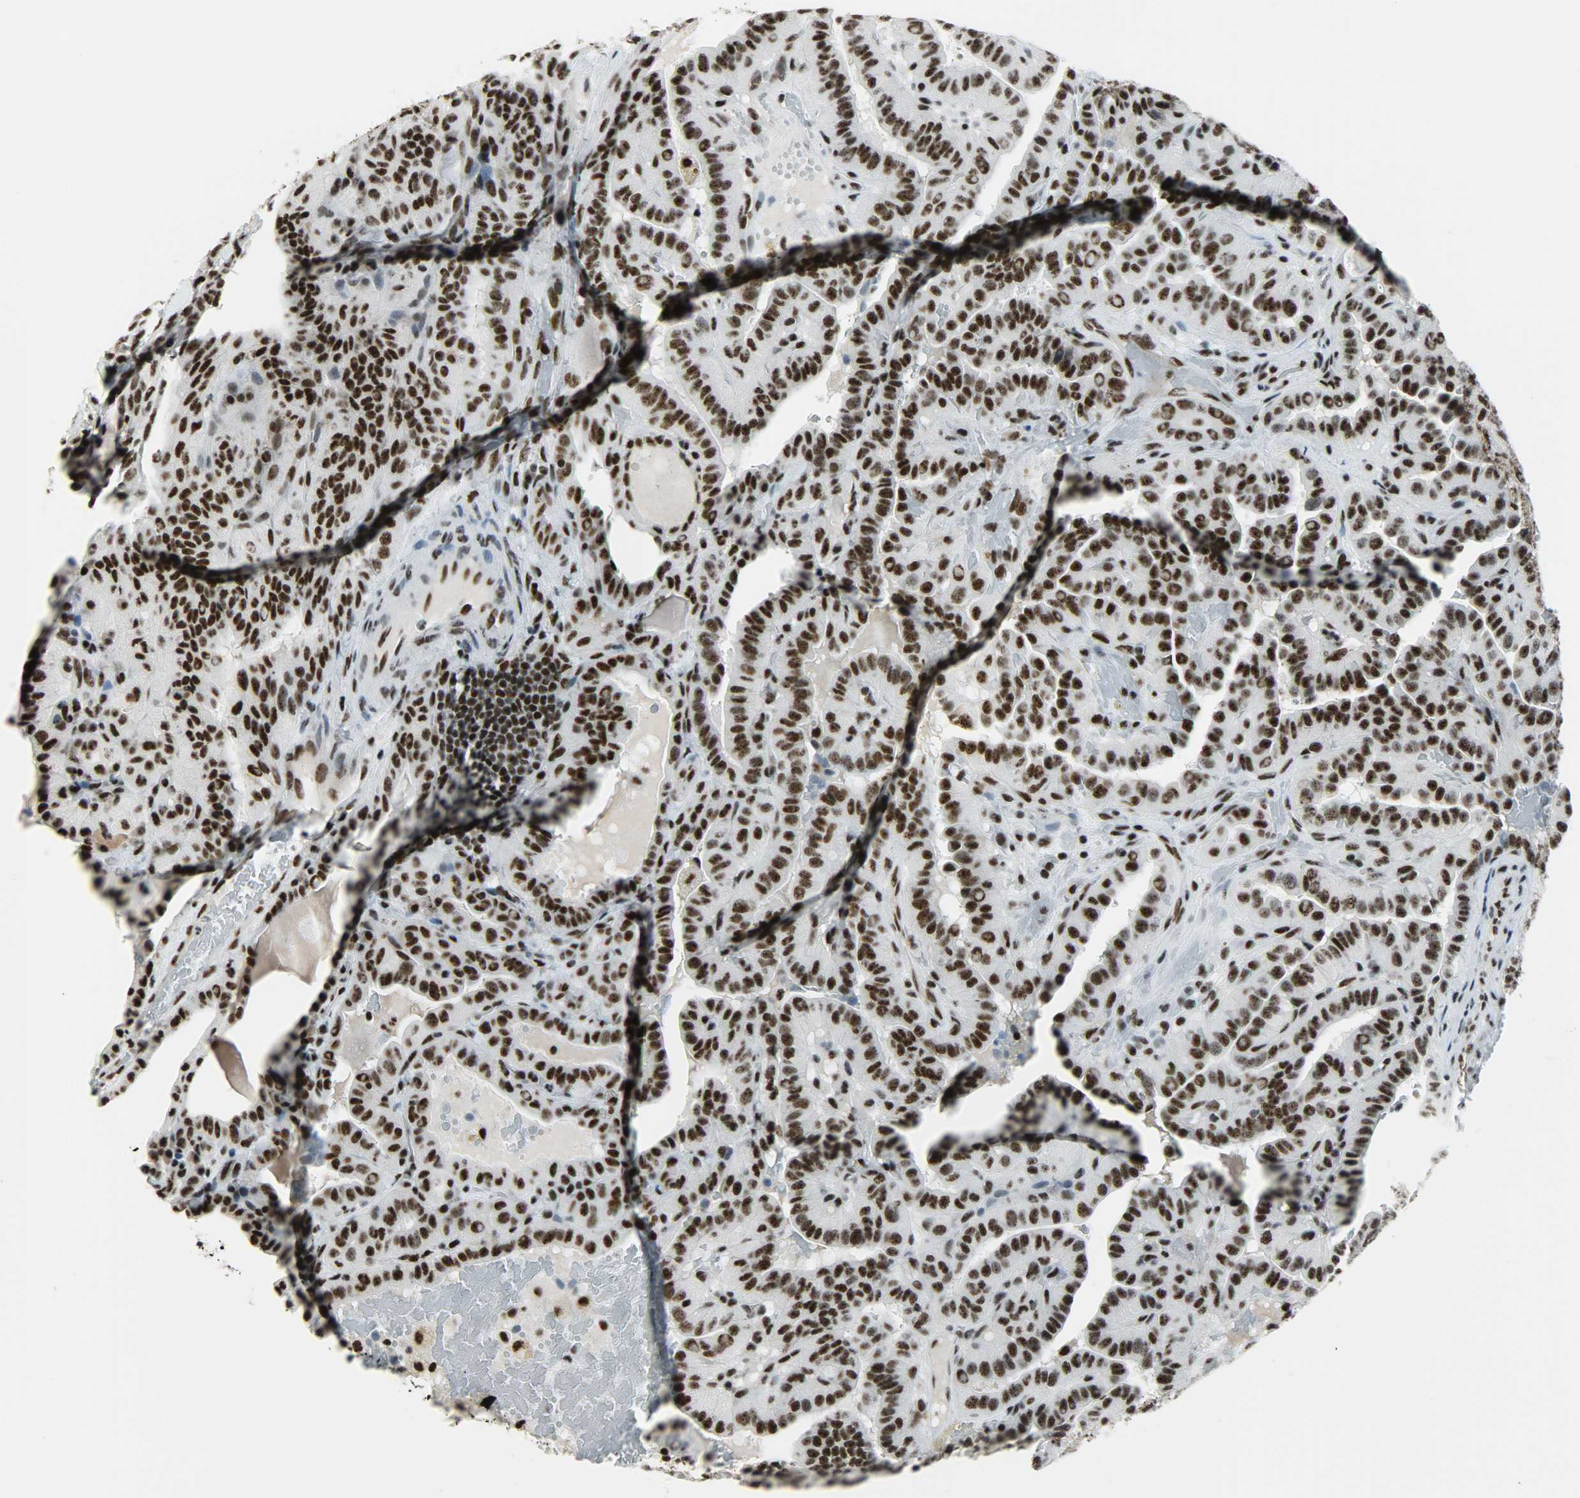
{"staining": {"intensity": "strong", "quantity": ">75%", "location": "nuclear"}, "tissue": "thyroid cancer", "cell_type": "Tumor cells", "image_type": "cancer", "snomed": [{"axis": "morphology", "description": "Papillary adenocarcinoma, NOS"}, {"axis": "topography", "description": "Thyroid gland"}], "caption": "Thyroid cancer tissue displays strong nuclear staining in approximately >75% of tumor cells, visualized by immunohistochemistry.", "gene": "SNRPA", "patient": {"sex": "male", "age": 77}}